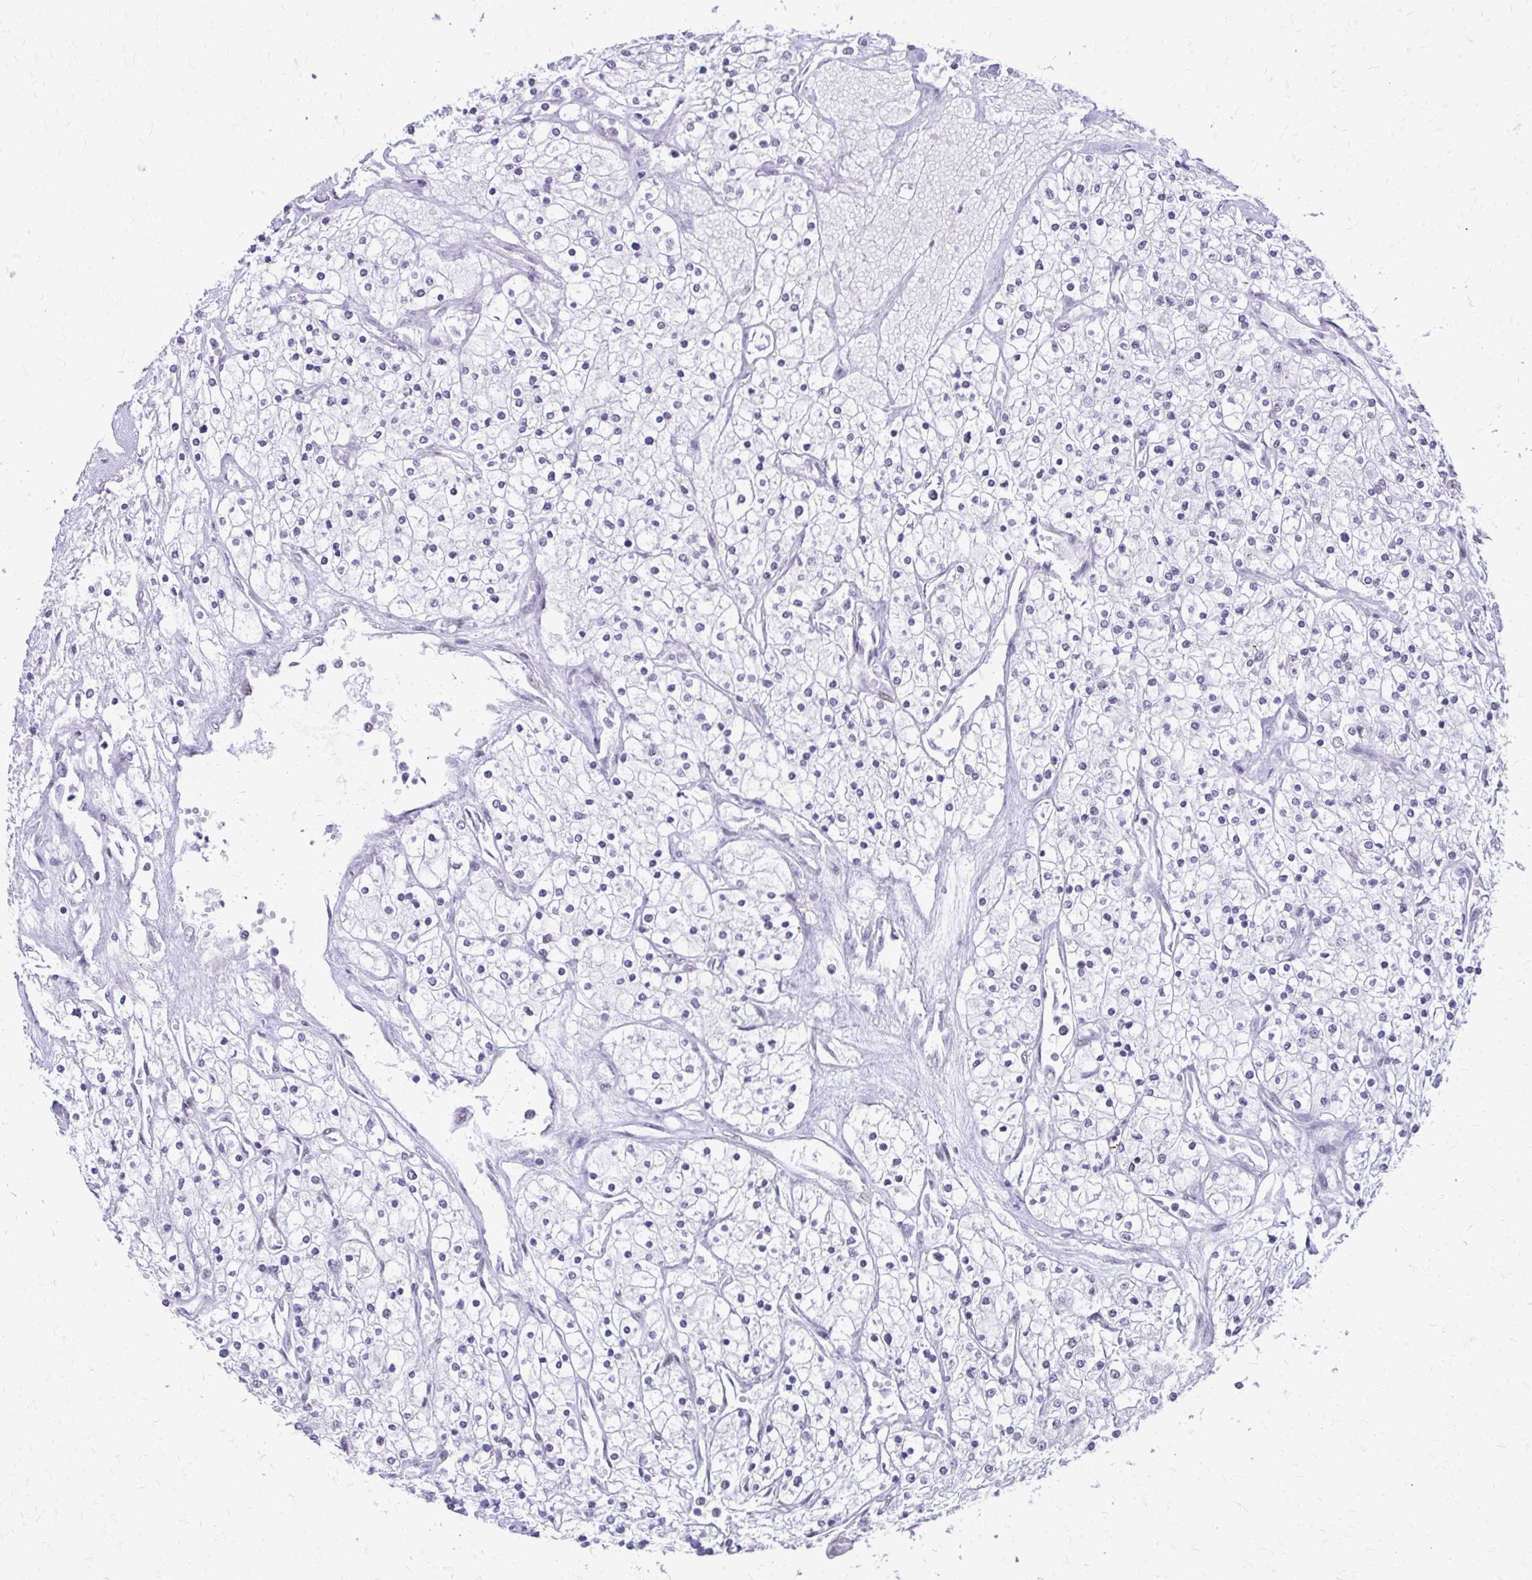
{"staining": {"intensity": "negative", "quantity": "none", "location": "none"}, "tissue": "renal cancer", "cell_type": "Tumor cells", "image_type": "cancer", "snomed": [{"axis": "morphology", "description": "Adenocarcinoma, NOS"}, {"axis": "topography", "description": "Kidney"}], "caption": "Tumor cells are negative for brown protein staining in renal adenocarcinoma. (DAB (3,3'-diaminobenzidine) immunohistochemistry, high magnification).", "gene": "SS18", "patient": {"sex": "male", "age": 80}}